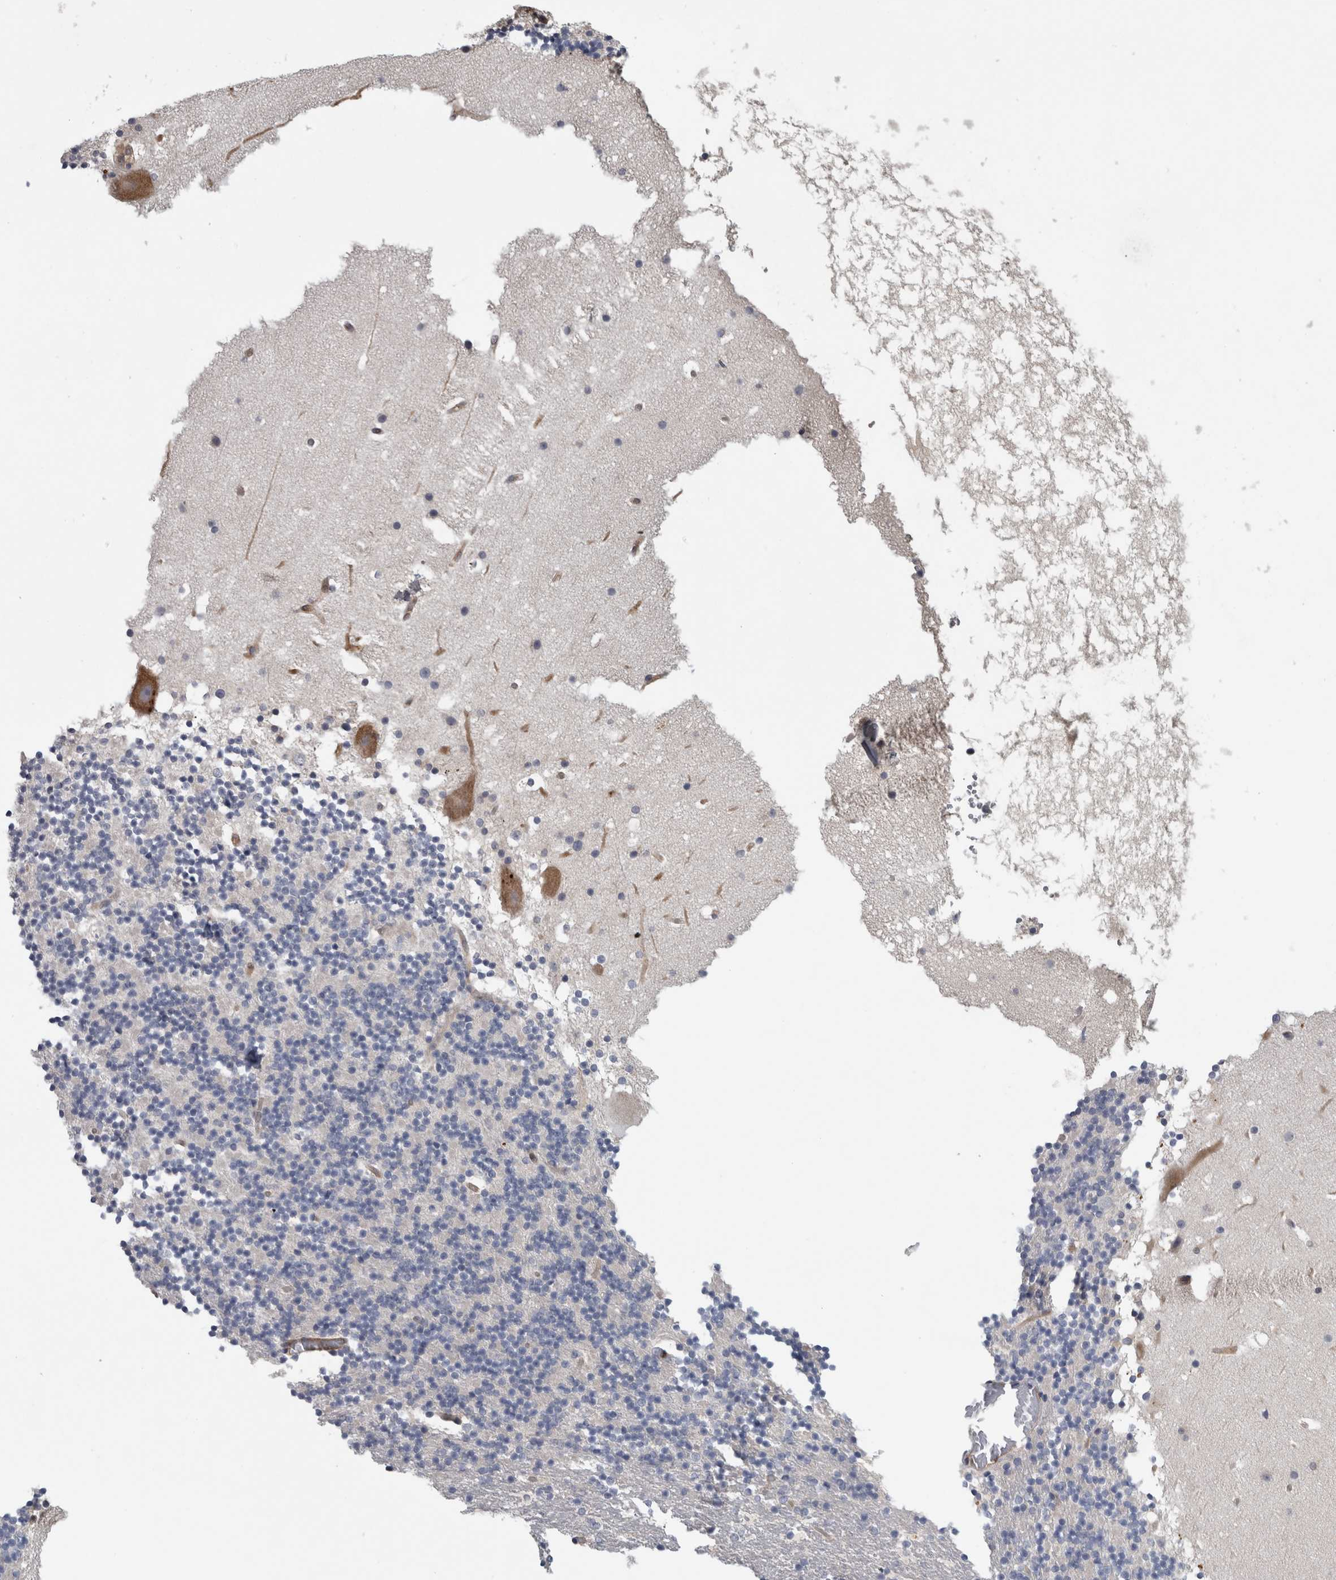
{"staining": {"intensity": "negative", "quantity": "none", "location": "none"}, "tissue": "cerebellum", "cell_type": "Cells in granular layer", "image_type": "normal", "snomed": [{"axis": "morphology", "description": "Normal tissue, NOS"}, {"axis": "topography", "description": "Cerebellum"}], "caption": "Immunohistochemistry of unremarkable human cerebellum demonstrates no positivity in cells in granular layer.", "gene": "NAPRT", "patient": {"sex": "male", "age": 57}}